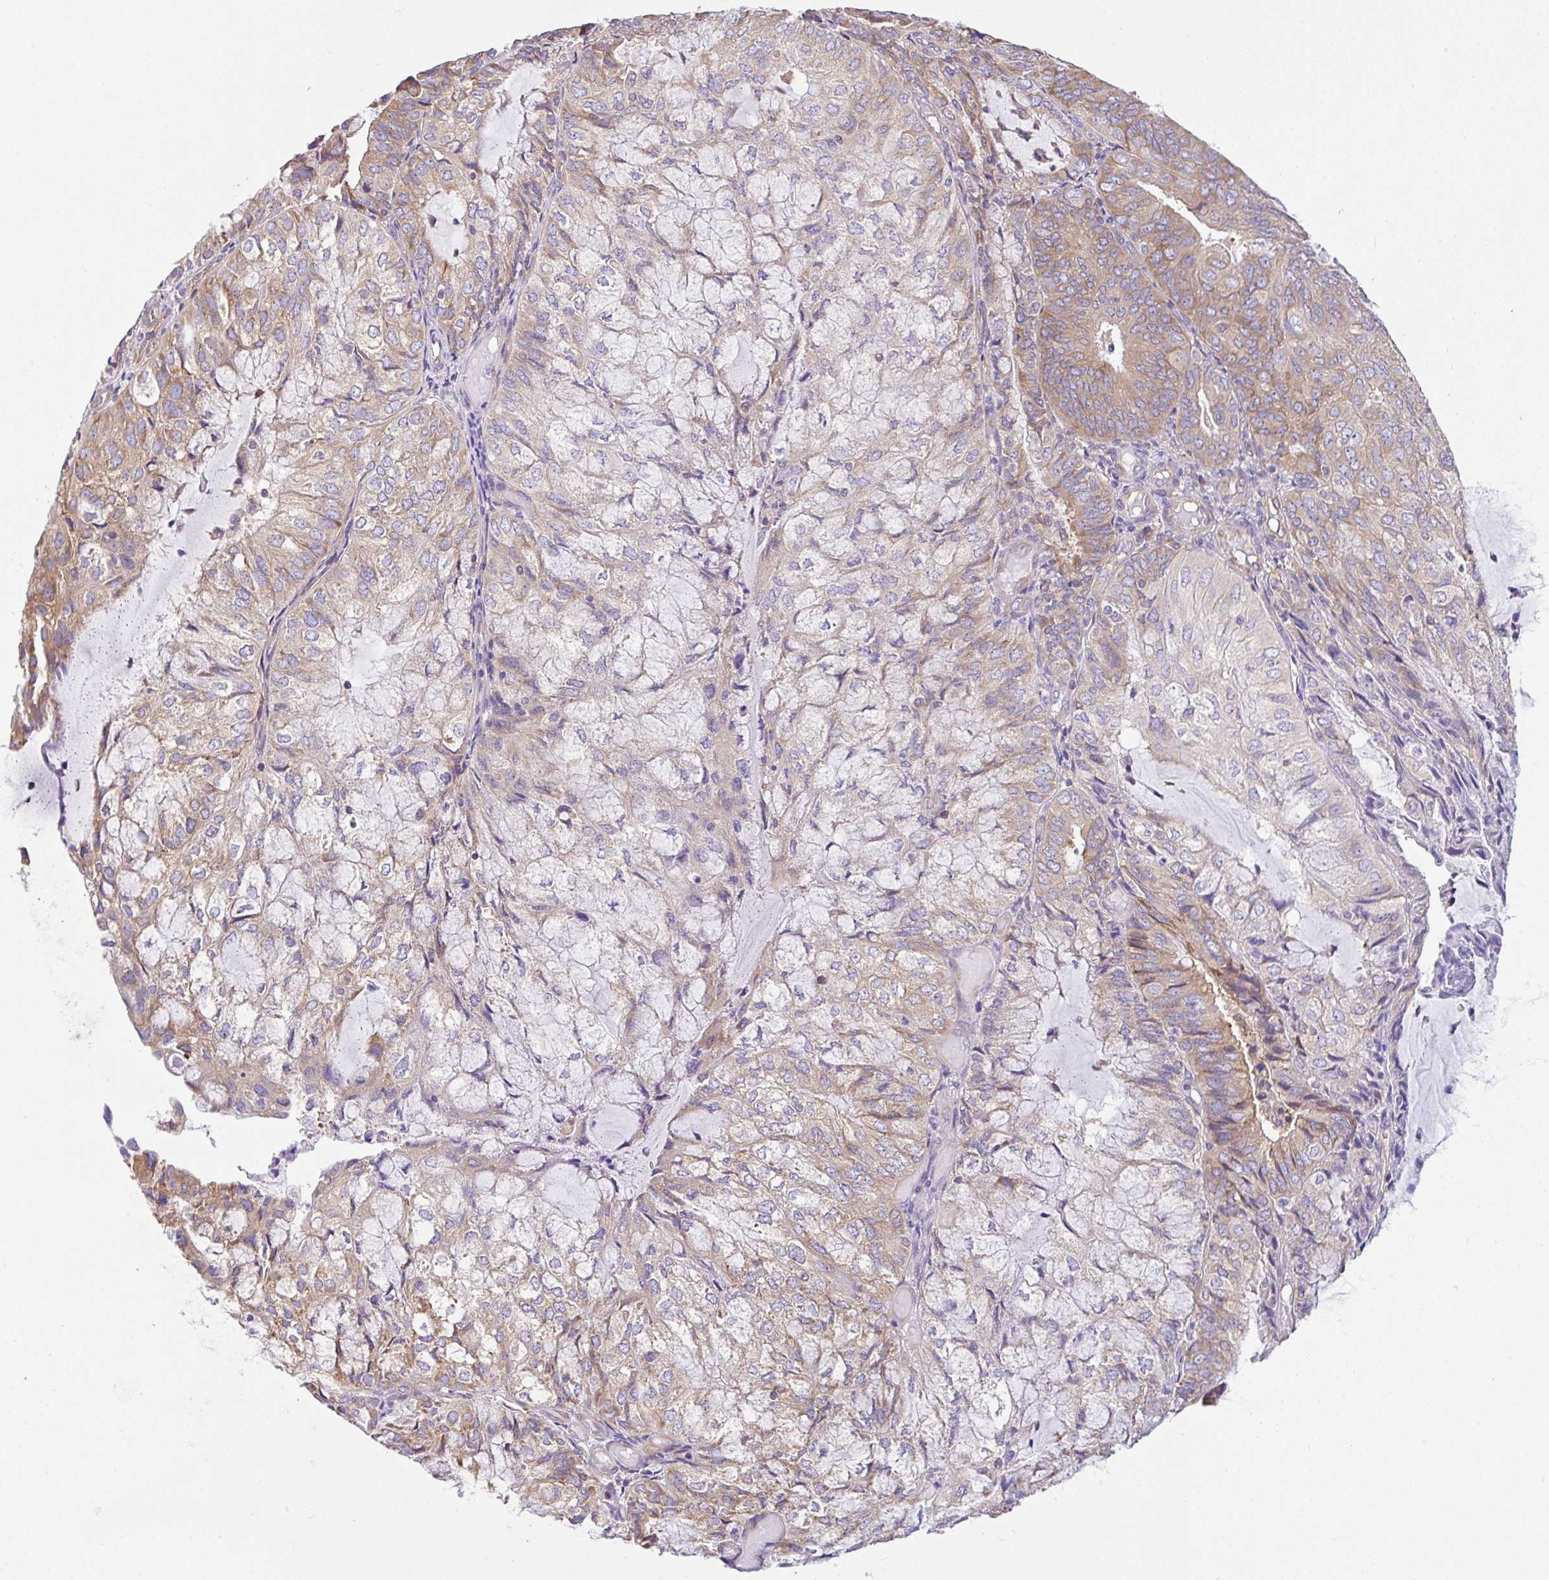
{"staining": {"intensity": "moderate", "quantity": "25%-75%", "location": "cytoplasmic/membranous"}, "tissue": "endometrial cancer", "cell_type": "Tumor cells", "image_type": "cancer", "snomed": [{"axis": "morphology", "description": "Adenocarcinoma, NOS"}, {"axis": "topography", "description": "Endometrium"}], "caption": "Endometrial cancer (adenocarcinoma) stained with DAB (3,3'-diaminobenzidine) IHC reveals medium levels of moderate cytoplasmic/membranous positivity in about 25%-75% of tumor cells.", "gene": "GFPT2", "patient": {"sex": "female", "age": 81}}